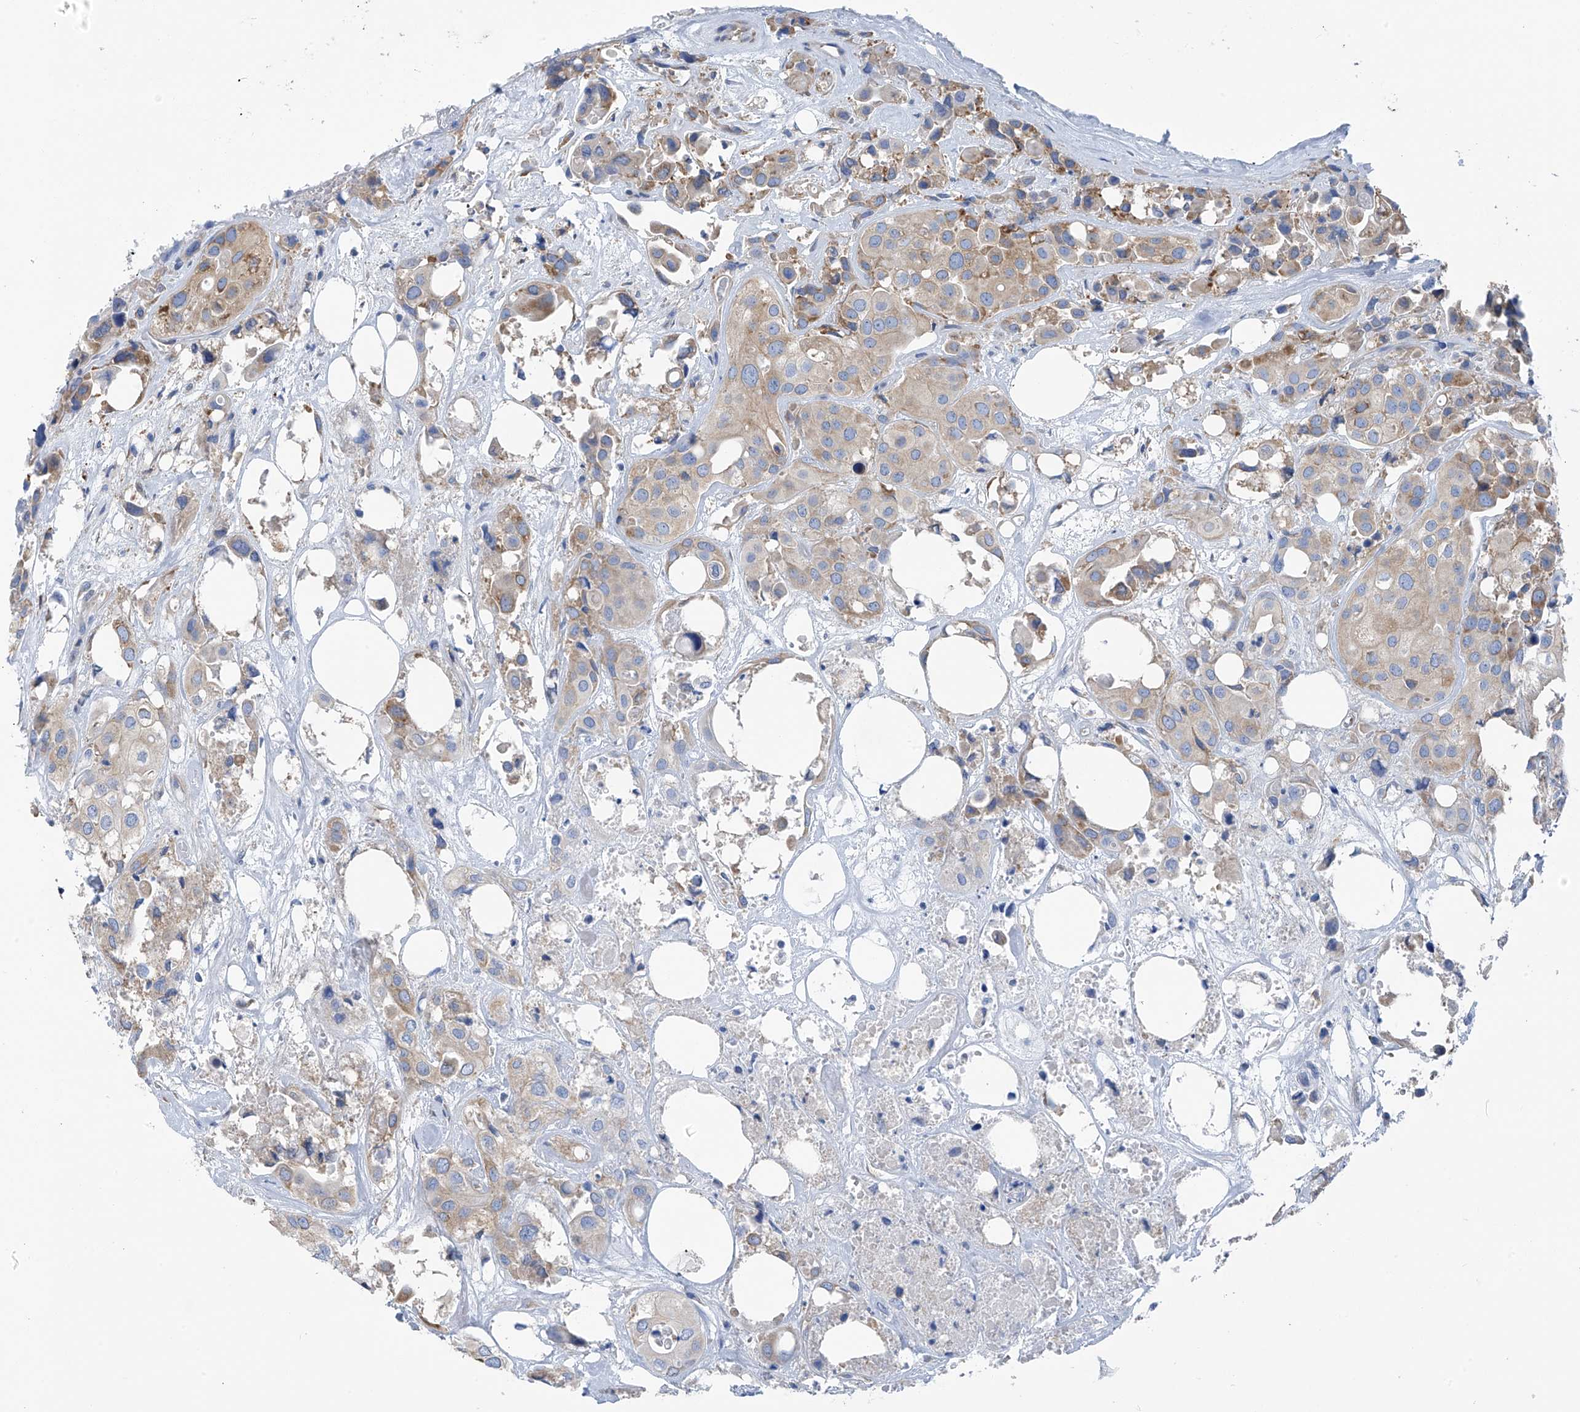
{"staining": {"intensity": "weak", "quantity": ">75%", "location": "cytoplasmic/membranous"}, "tissue": "urothelial cancer", "cell_type": "Tumor cells", "image_type": "cancer", "snomed": [{"axis": "morphology", "description": "Urothelial carcinoma, High grade"}, {"axis": "topography", "description": "Urinary bladder"}], "caption": "IHC (DAB (3,3'-diaminobenzidine)) staining of human urothelial cancer shows weak cytoplasmic/membranous protein expression in approximately >75% of tumor cells.", "gene": "RCN2", "patient": {"sex": "male", "age": 64}}